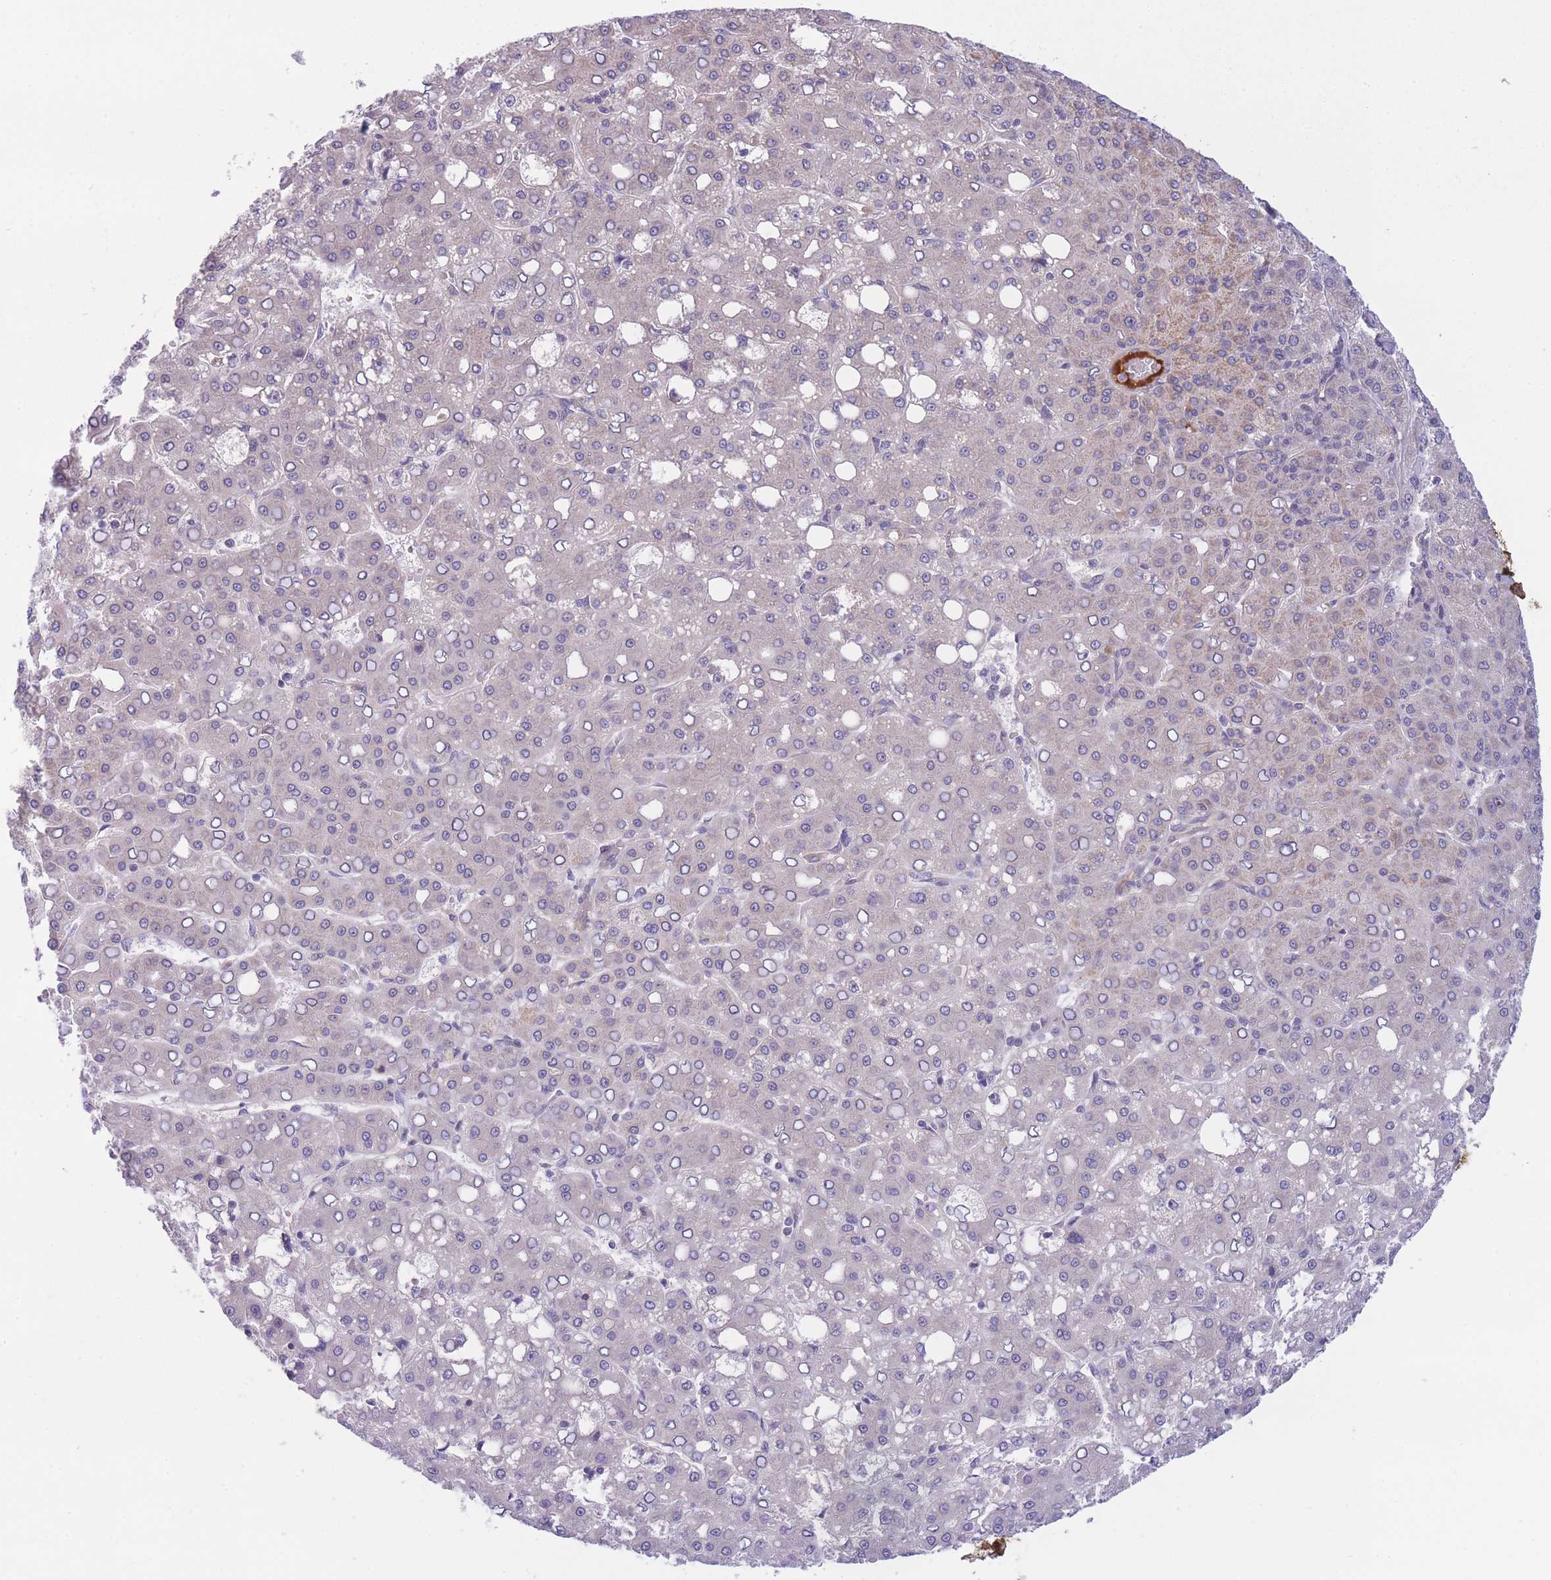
{"staining": {"intensity": "weak", "quantity": "<25%", "location": "cytoplasmic/membranous"}, "tissue": "liver cancer", "cell_type": "Tumor cells", "image_type": "cancer", "snomed": [{"axis": "morphology", "description": "Carcinoma, Hepatocellular, NOS"}, {"axis": "topography", "description": "Liver"}], "caption": "Liver cancer (hepatocellular carcinoma) was stained to show a protein in brown. There is no significant expression in tumor cells.", "gene": "CDC25B", "patient": {"sex": "male", "age": 65}}